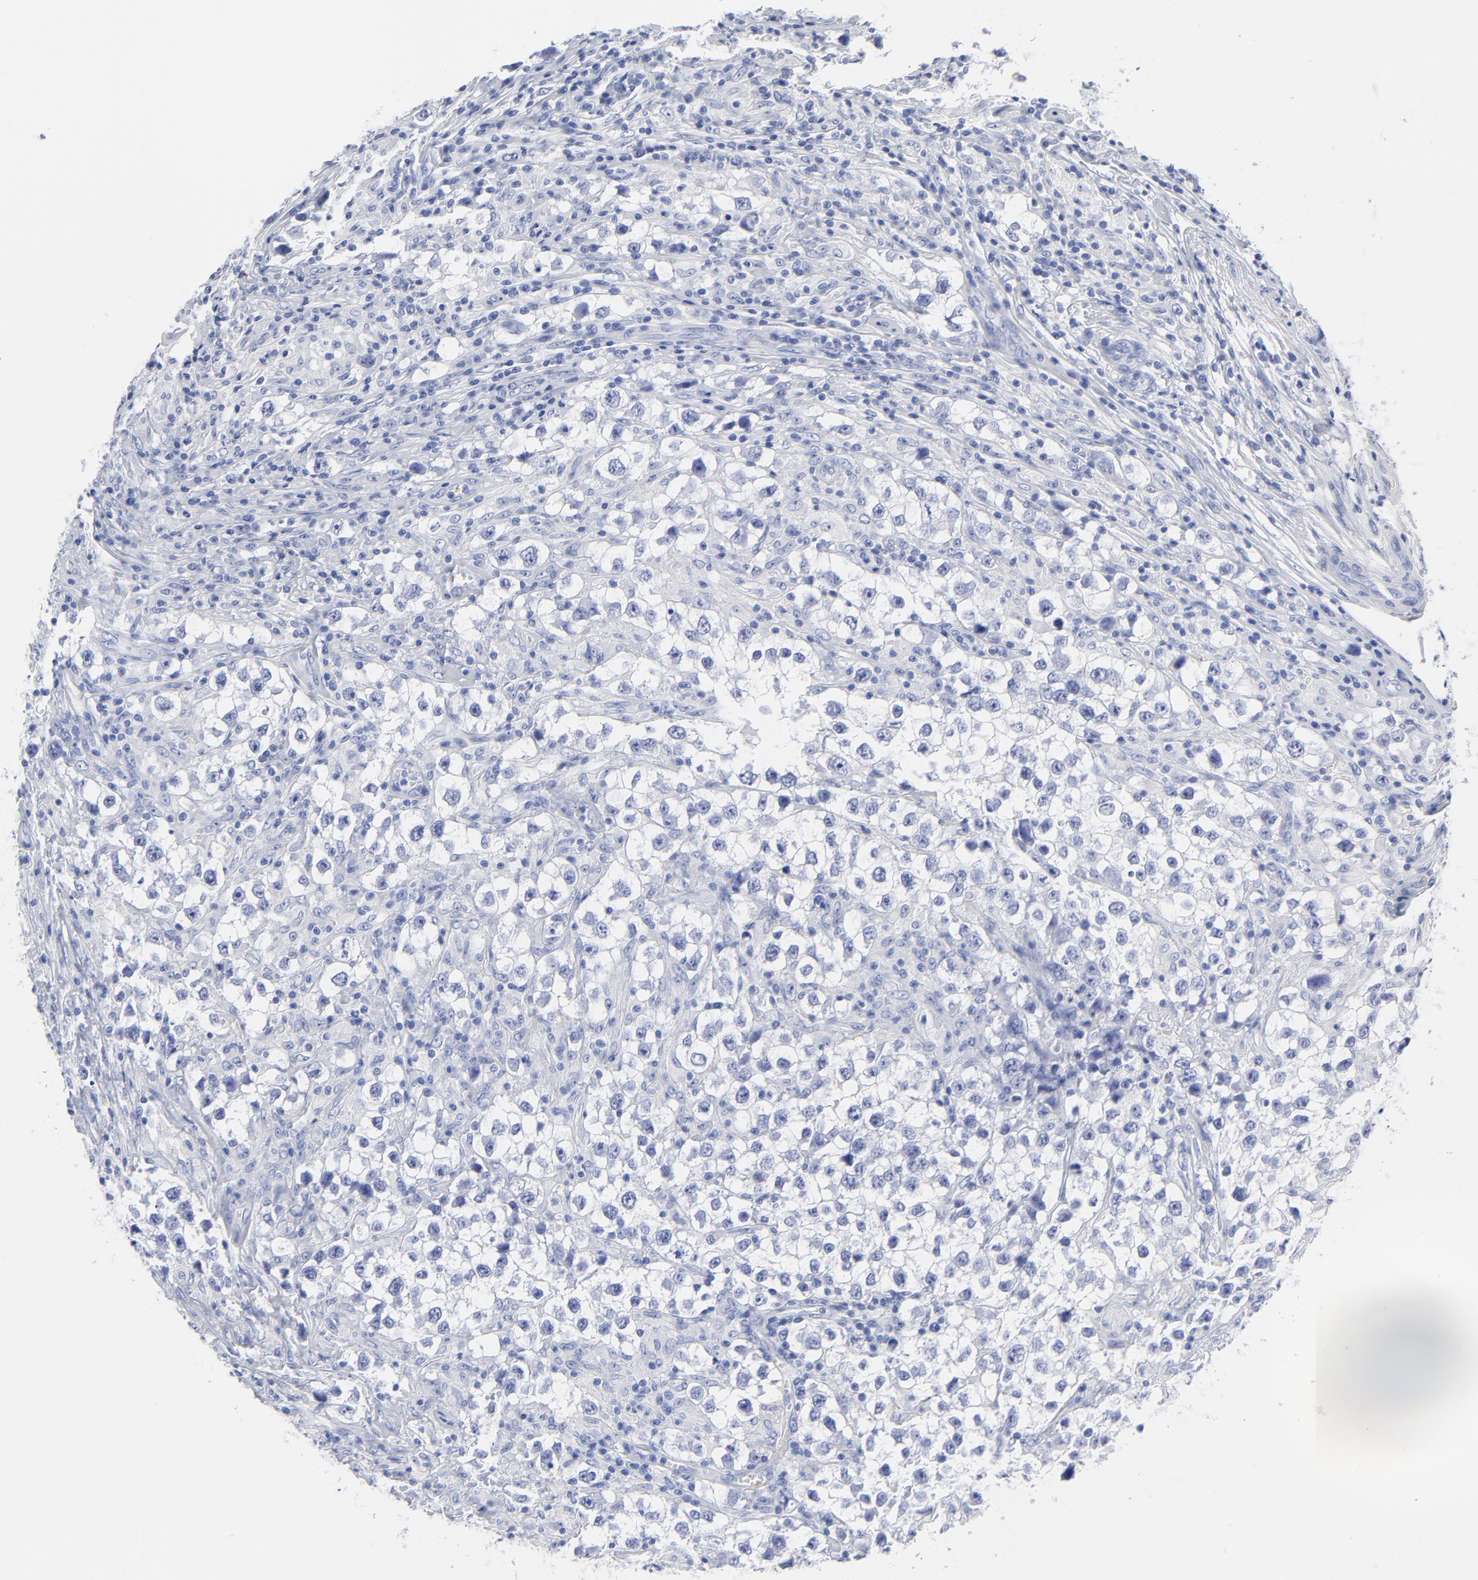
{"staining": {"intensity": "negative", "quantity": "none", "location": "none"}, "tissue": "testis cancer", "cell_type": "Tumor cells", "image_type": "cancer", "snomed": [{"axis": "morphology", "description": "Seminoma, NOS"}, {"axis": "topography", "description": "Testis"}], "caption": "This is a histopathology image of IHC staining of testis cancer (seminoma), which shows no staining in tumor cells.", "gene": "ACY1", "patient": {"sex": "male", "age": 32}}